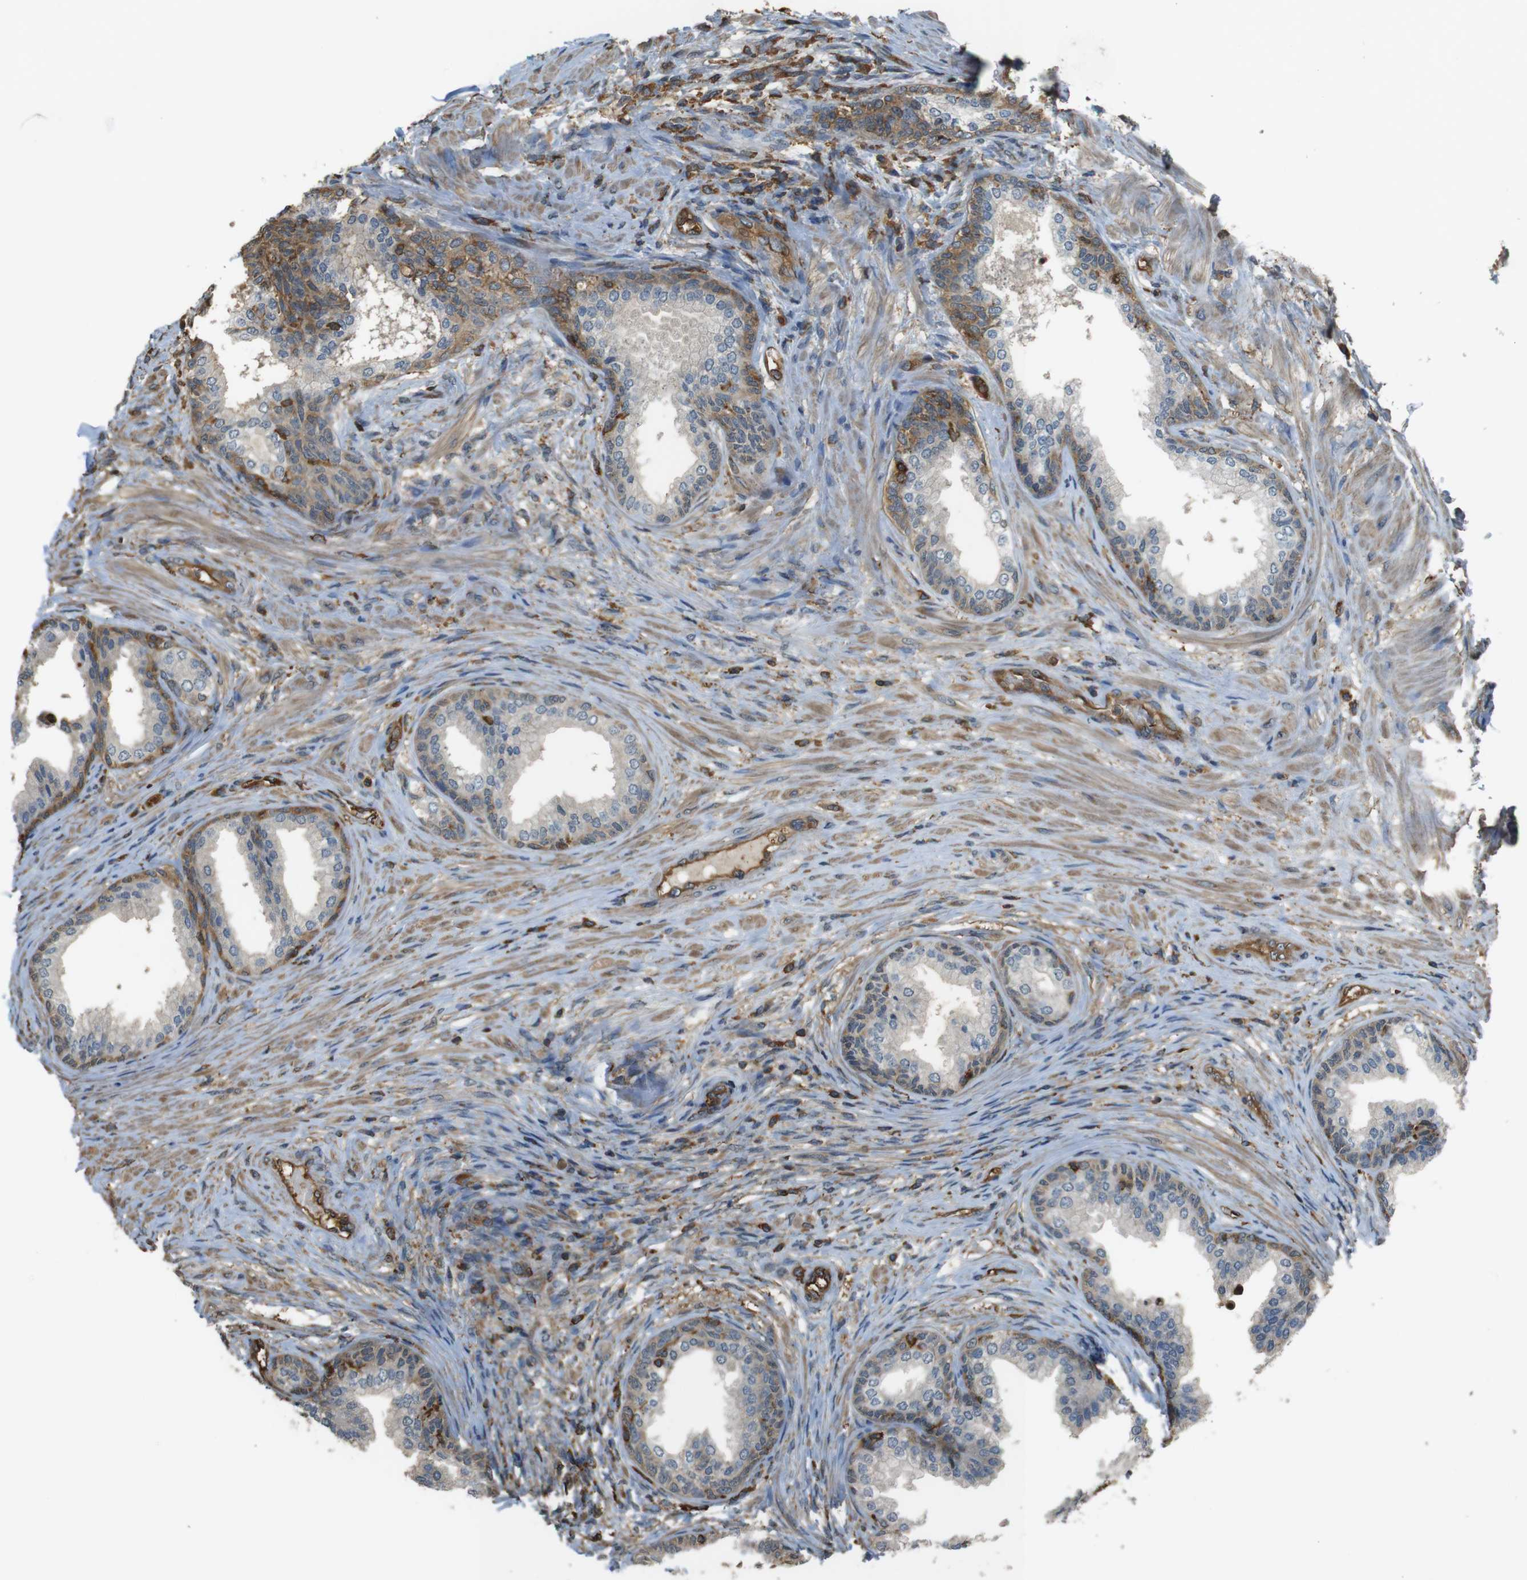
{"staining": {"intensity": "moderate", "quantity": "25%-75%", "location": "cytoplasmic/membranous"}, "tissue": "prostate", "cell_type": "Glandular cells", "image_type": "normal", "snomed": [{"axis": "morphology", "description": "Normal tissue, NOS"}, {"axis": "topography", "description": "Prostate"}], "caption": "Moderate cytoplasmic/membranous protein staining is seen in about 25%-75% of glandular cells in prostate.", "gene": "FCAR", "patient": {"sex": "male", "age": 76}}